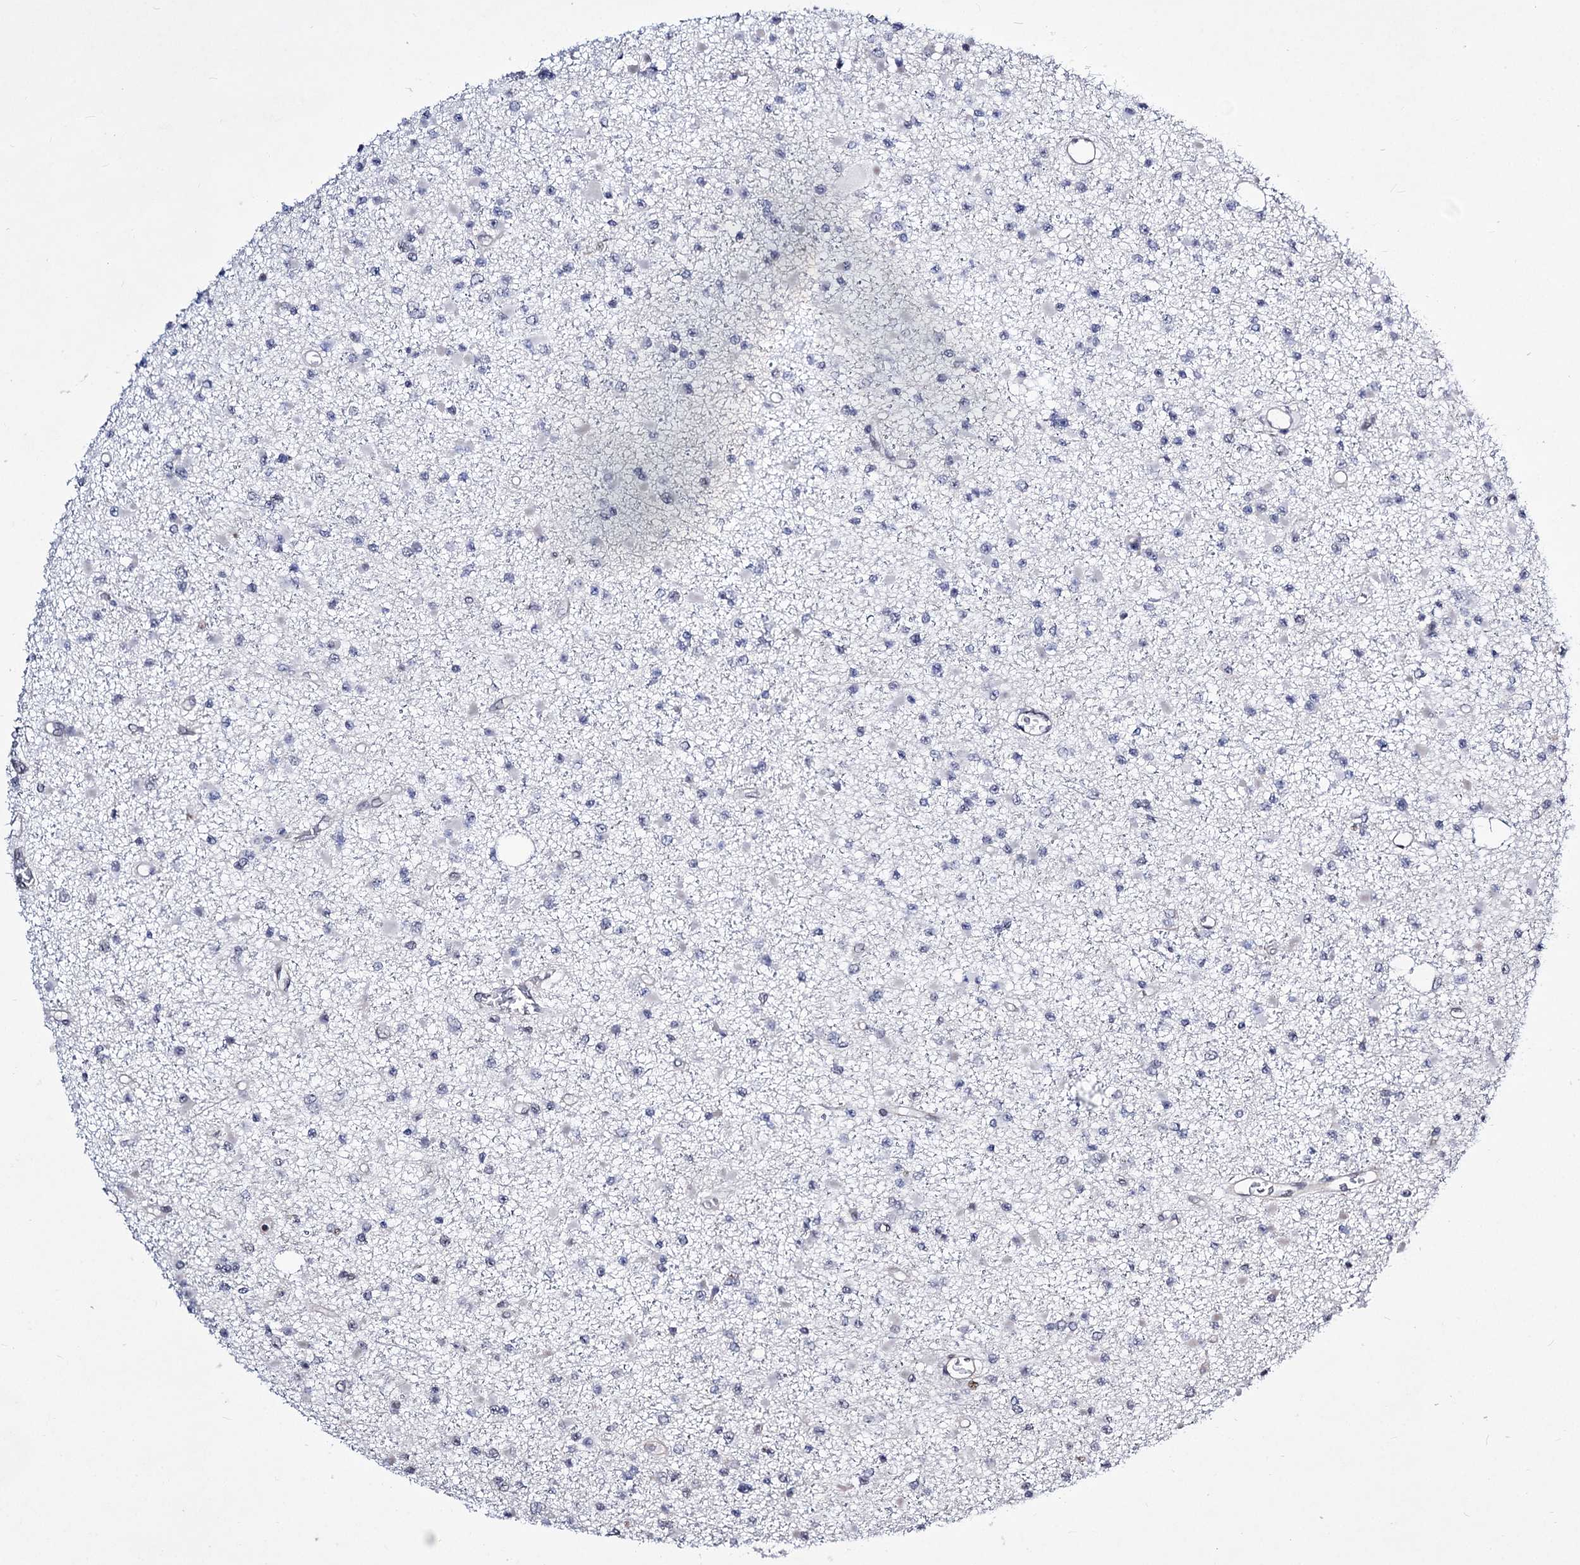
{"staining": {"intensity": "negative", "quantity": "none", "location": "none"}, "tissue": "glioma", "cell_type": "Tumor cells", "image_type": "cancer", "snomed": [{"axis": "morphology", "description": "Glioma, malignant, Low grade"}, {"axis": "topography", "description": "Brain"}], "caption": "This histopathology image is of malignant glioma (low-grade) stained with IHC to label a protein in brown with the nuclei are counter-stained blue. There is no staining in tumor cells.", "gene": "CHMP7", "patient": {"sex": "female", "age": 22}}